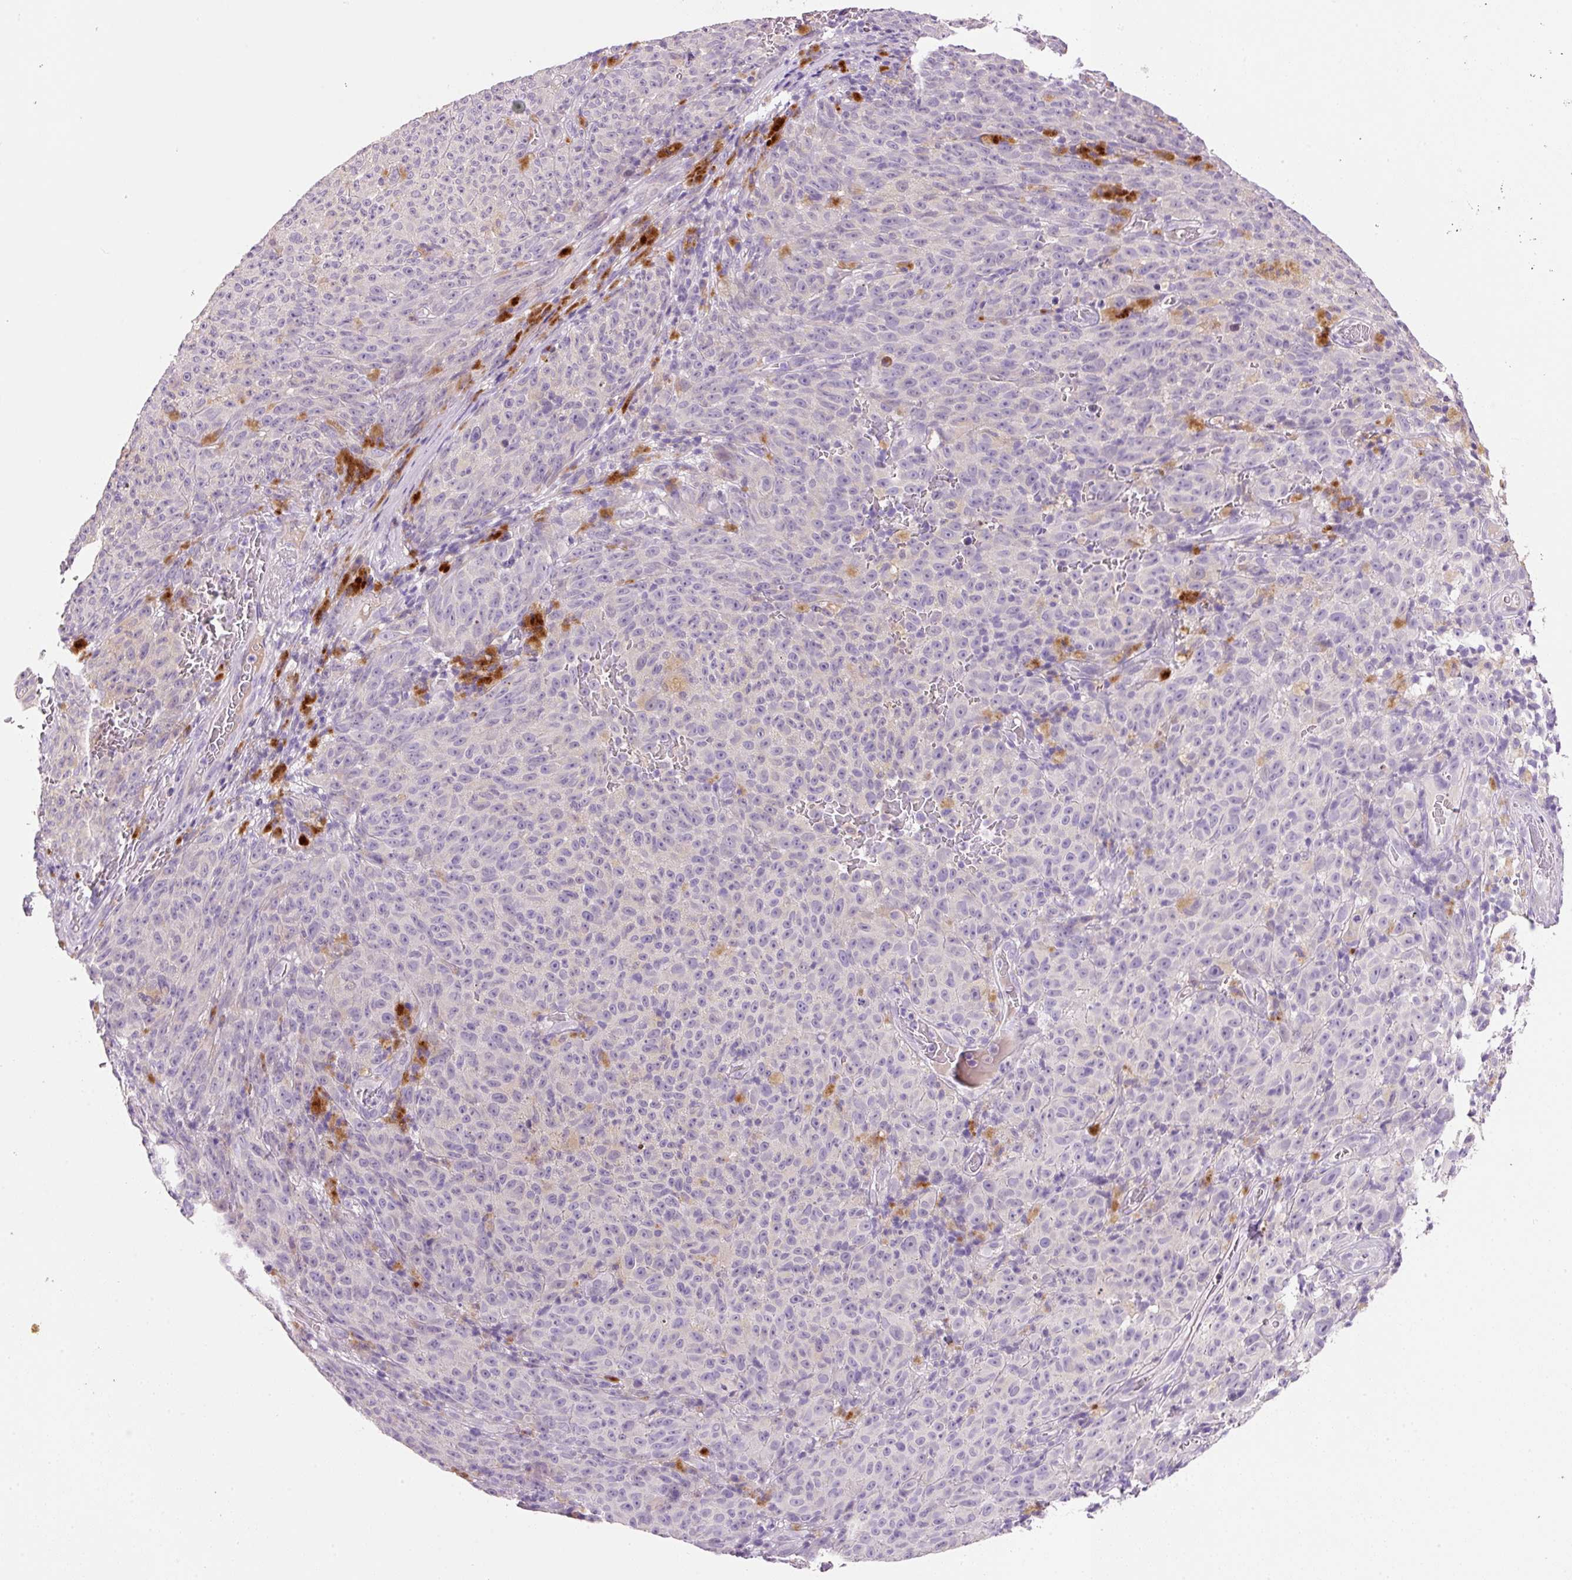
{"staining": {"intensity": "negative", "quantity": "none", "location": "none"}, "tissue": "melanoma", "cell_type": "Tumor cells", "image_type": "cancer", "snomed": [{"axis": "morphology", "description": "Malignant melanoma, NOS"}, {"axis": "topography", "description": "Skin"}], "caption": "A histopathology image of human malignant melanoma is negative for staining in tumor cells. (DAB immunohistochemistry (IHC) visualized using brightfield microscopy, high magnification).", "gene": "TENT5C", "patient": {"sex": "female", "age": 82}}